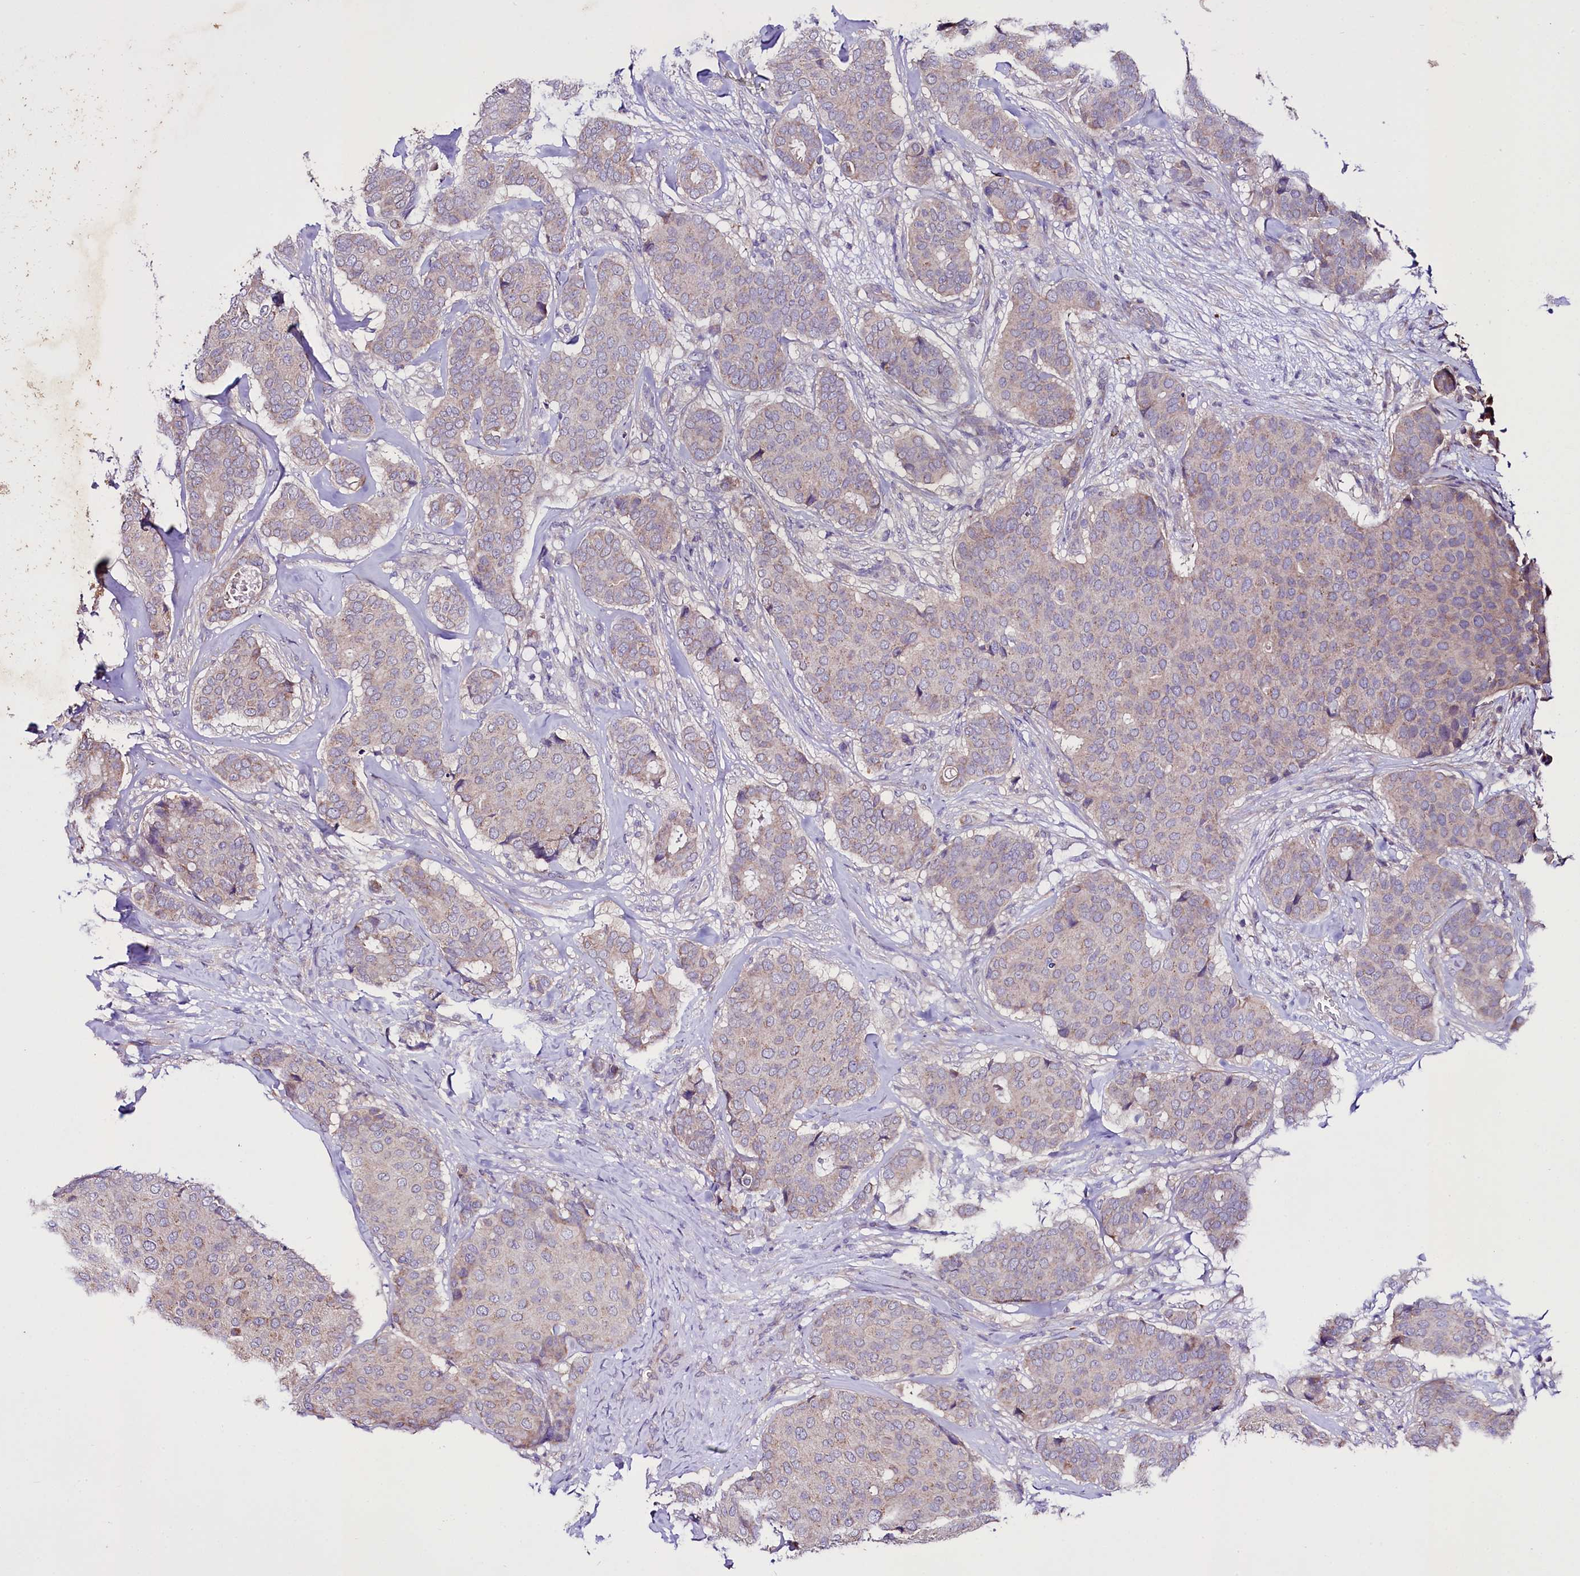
{"staining": {"intensity": "negative", "quantity": "none", "location": "none"}, "tissue": "breast cancer", "cell_type": "Tumor cells", "image_type": "cancer", "snomed": [{"axis": "morphology", "description": "Duct carcinoma"}, {"axis": "topography", "description": "Breast"}], "caption": "A histopathology image of breast invasive ductal carcinoma stained for a protein demonstrates no brown staining in tumor cells.", "gene": "ZNF45", "patient": {"sex": "female", "age": 75}}